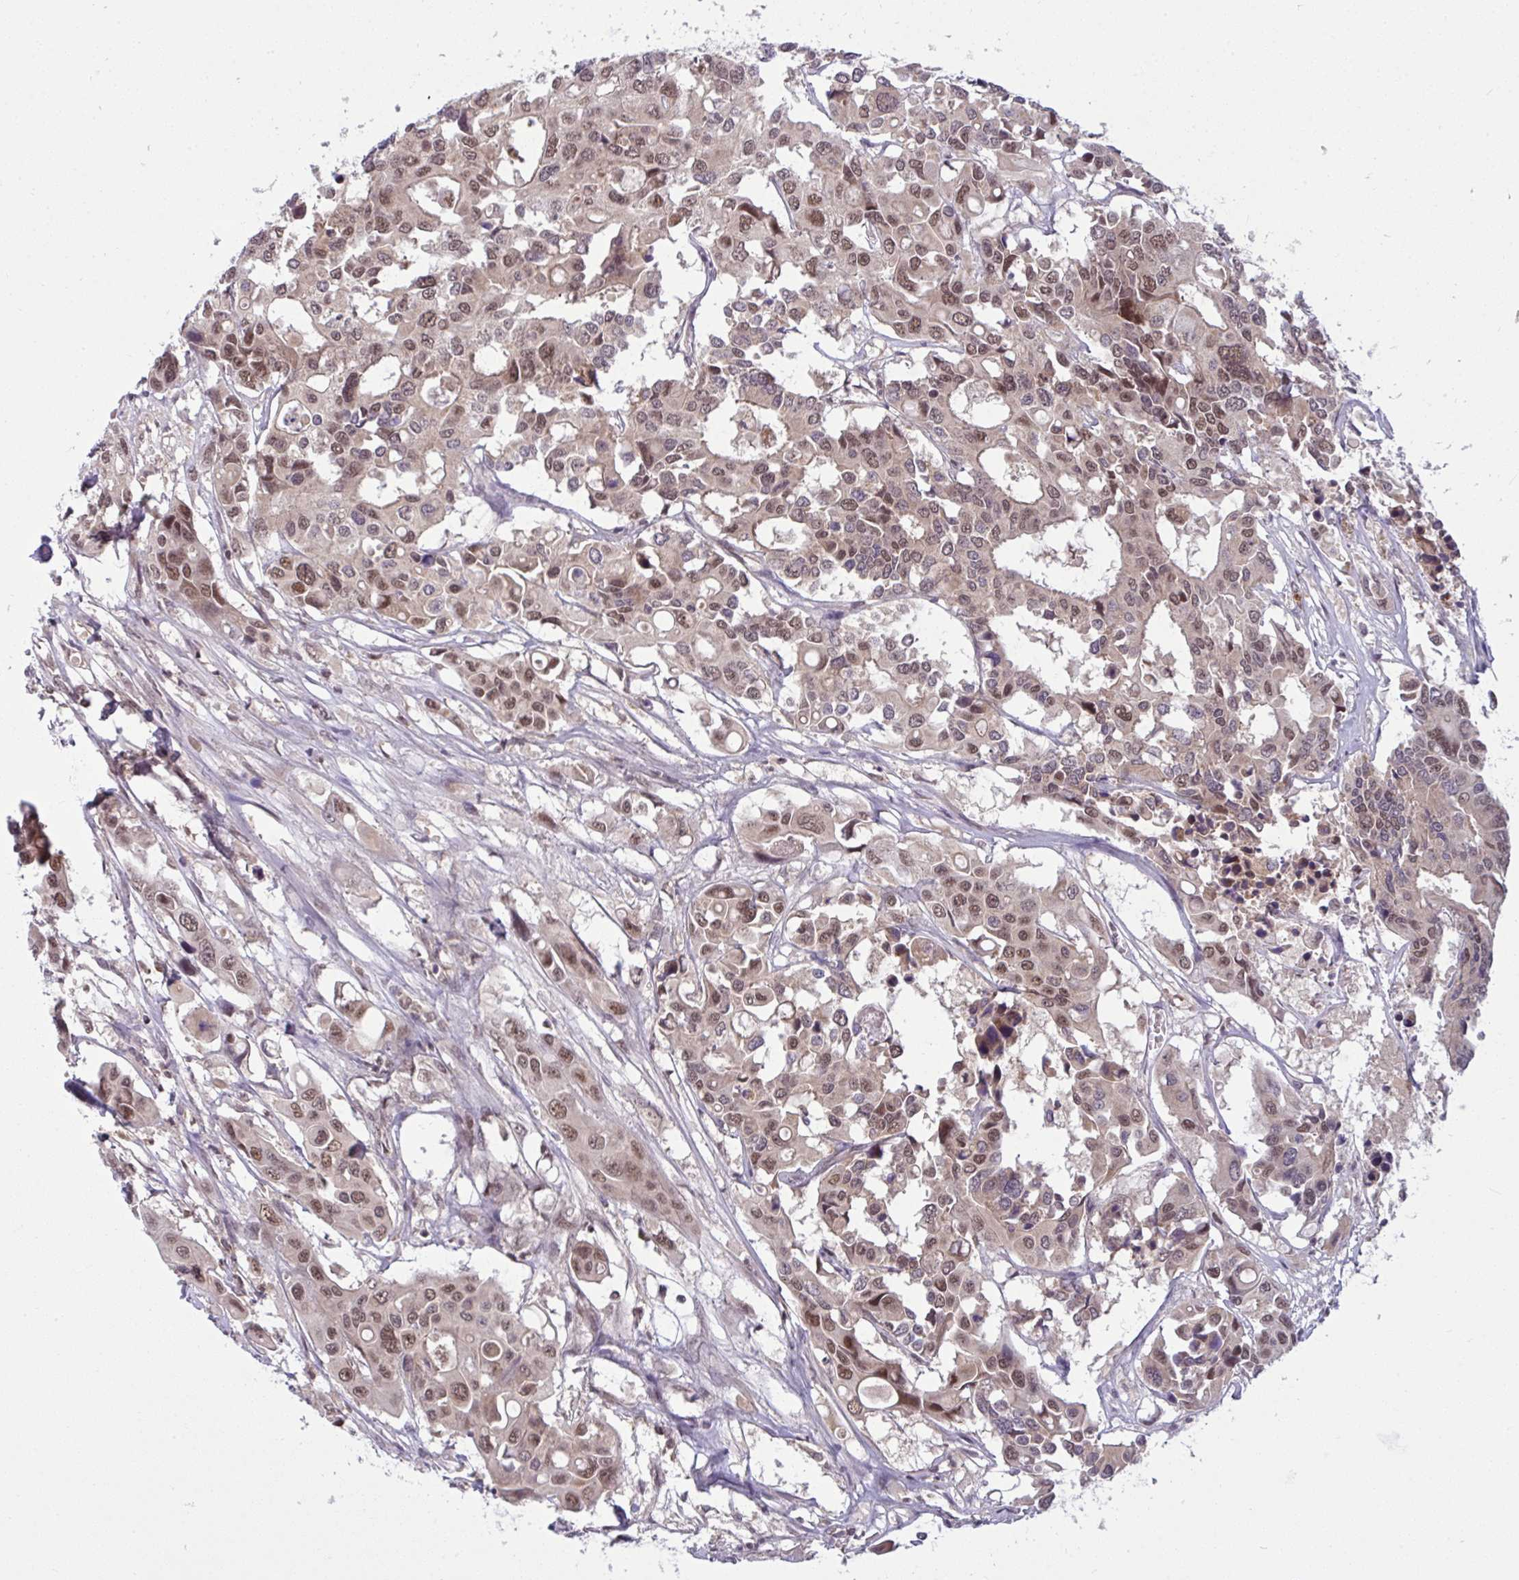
{"staining": {"intensity": "moderate", "quantity": ">75%", "location": "cytoplasmic/membranous,nuclear"}, "tissue": "colorectal cancer", "cell_type": "Tumor cells", "image_type": "cancer", "snomed": [{"axis": "morphology", "description": "Adenocarcinoma, NOS"}, {"axis": "topography", "description": "Colon"}], "caption": "Human colorectal adenocarcinoma stained with a brown dye displays moderate cytoplasmic/membranous and nuclear positive positivity in about >75% of tumor cells.", "gene": "KLF2", "patient": {"sex": "male", "age": 77}}